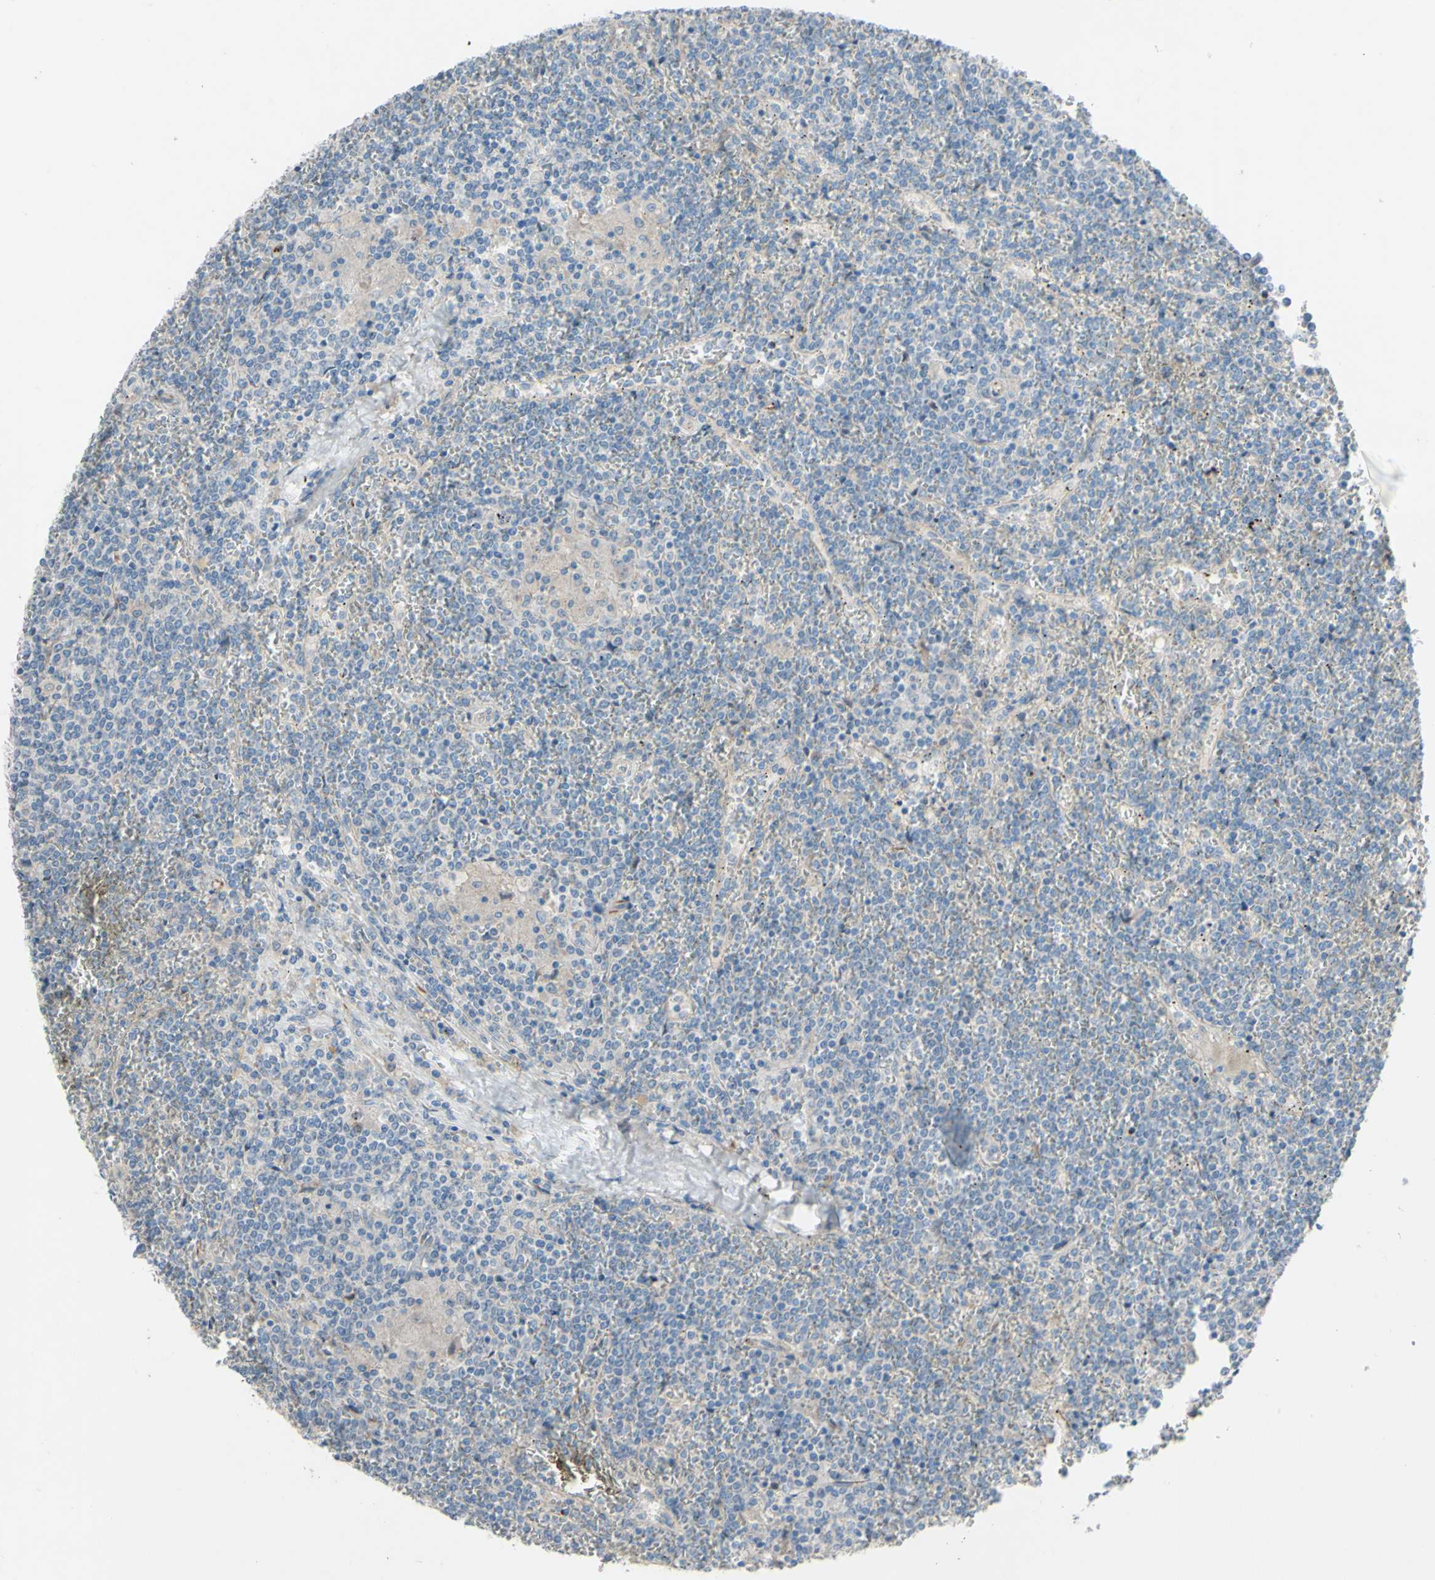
{"staining": {"intensity": "negative", "quantity": "none", "location": "none"}, "tissue": "lymphoma", "cell_type": "Tumor cells", "image_type": "cancer", "snomed": [{"axis": "morphology", "description": "Malignant lymphoma, non-Hodgkin's type, Low grade"}, {"axis": "topography", "description": "Spleen"}], "caption": "A histopathology image of human lymphoma is negative for staining in tumor cells. The staining was performed using DAB to visualize the protein expression in brown, while the nuclei were stained in blue with hematoxylin (Magnification: 20x).", "gene": "CDCP1", "patient": {"sex": "female", "age": 19}}